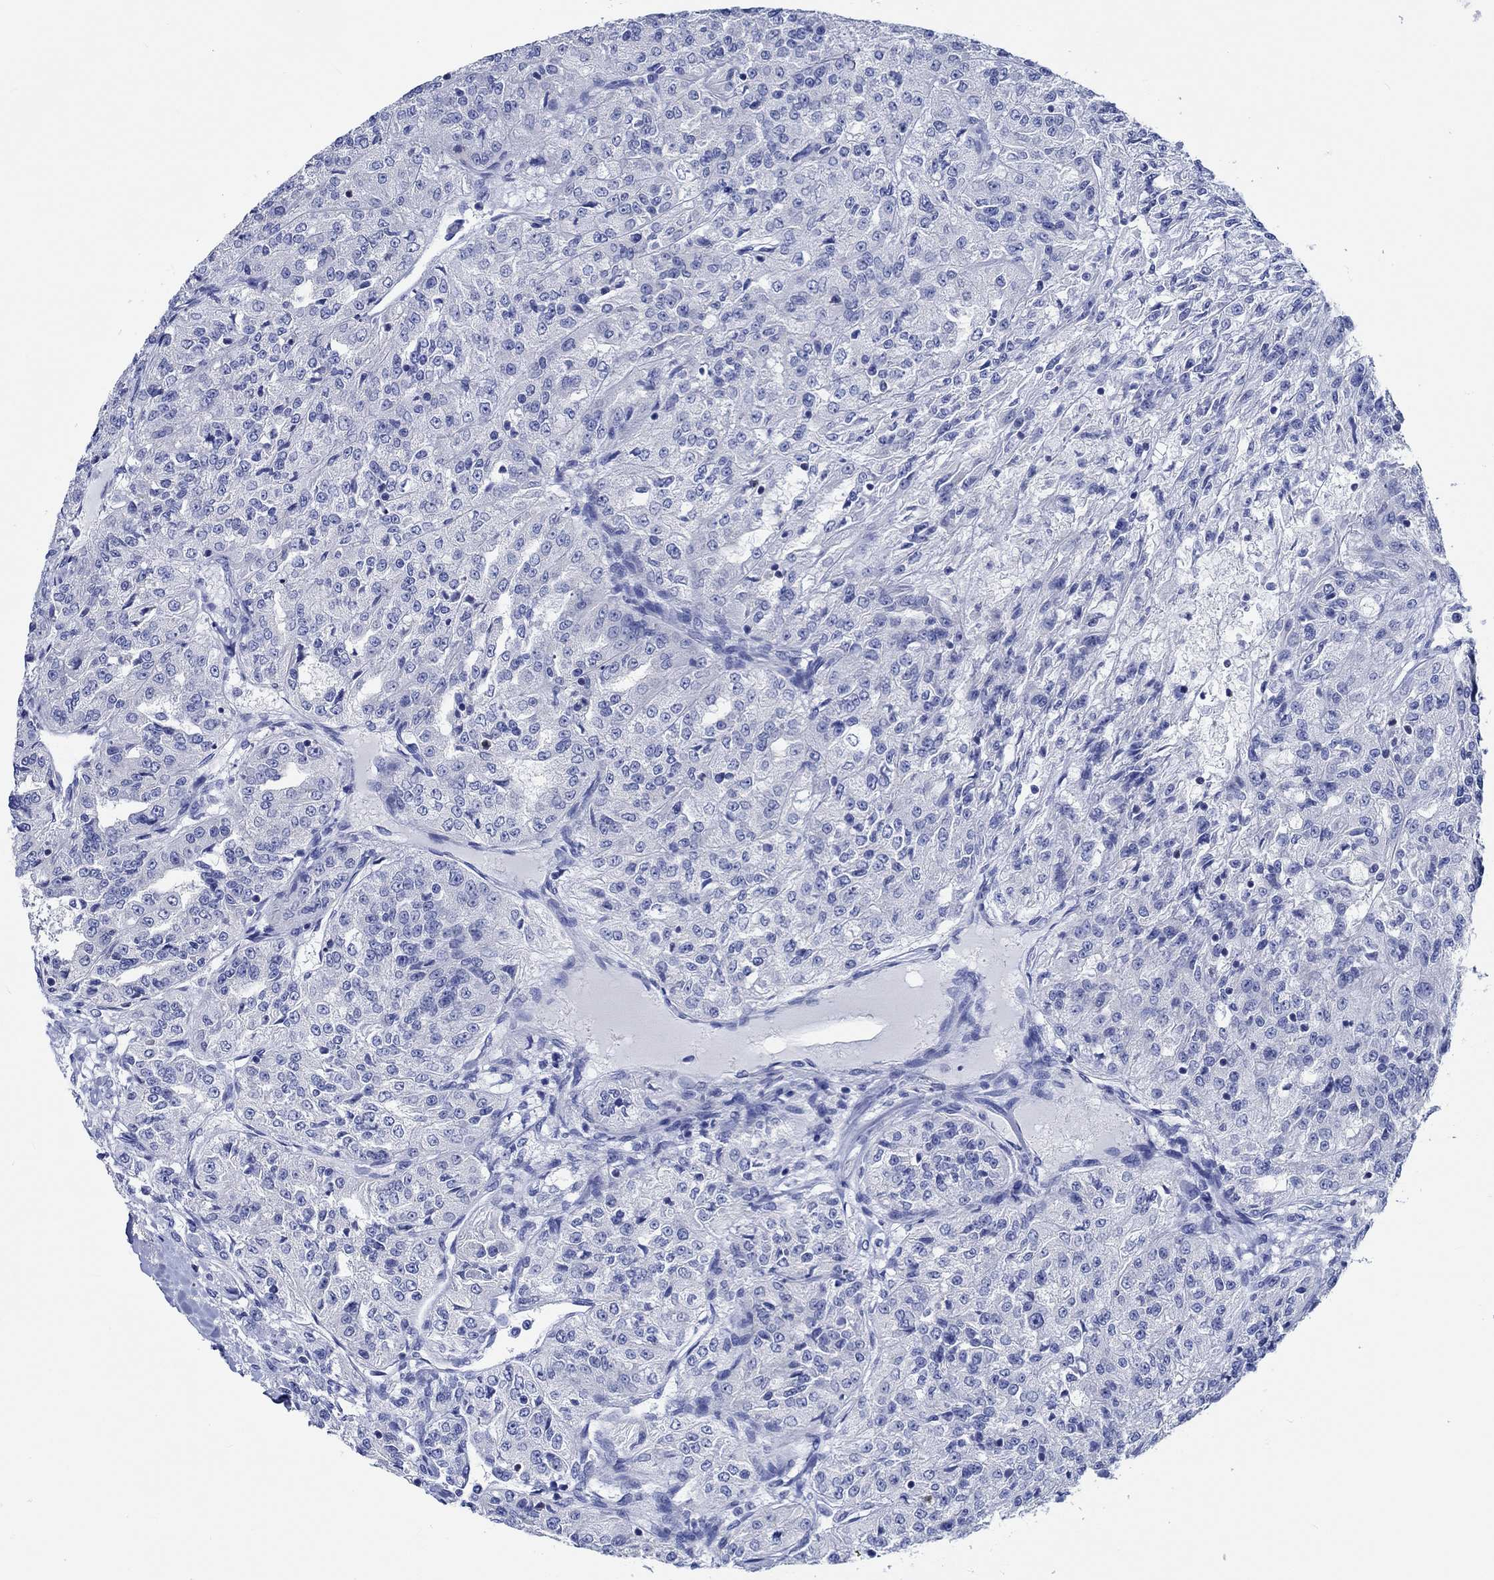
{"staining": {"intensity": "negative", "quantity": "none", "location": "none"}, "tissue": "renal cancer", "cell_type": "Tumor cells", "image_type": "cancer", "snomed": [{"axis": "morphology", "description": "Adenocarcinoma, NOS"}, {"axis": "topography", "description": "Kidney"}], "caption": "Adenocarcinoma (renal) was stained to show a protein in brown. There is no significant staining in tumor cells.", "gene": "PTPRN2", "patient": {"sex": "female", "age": 63}}